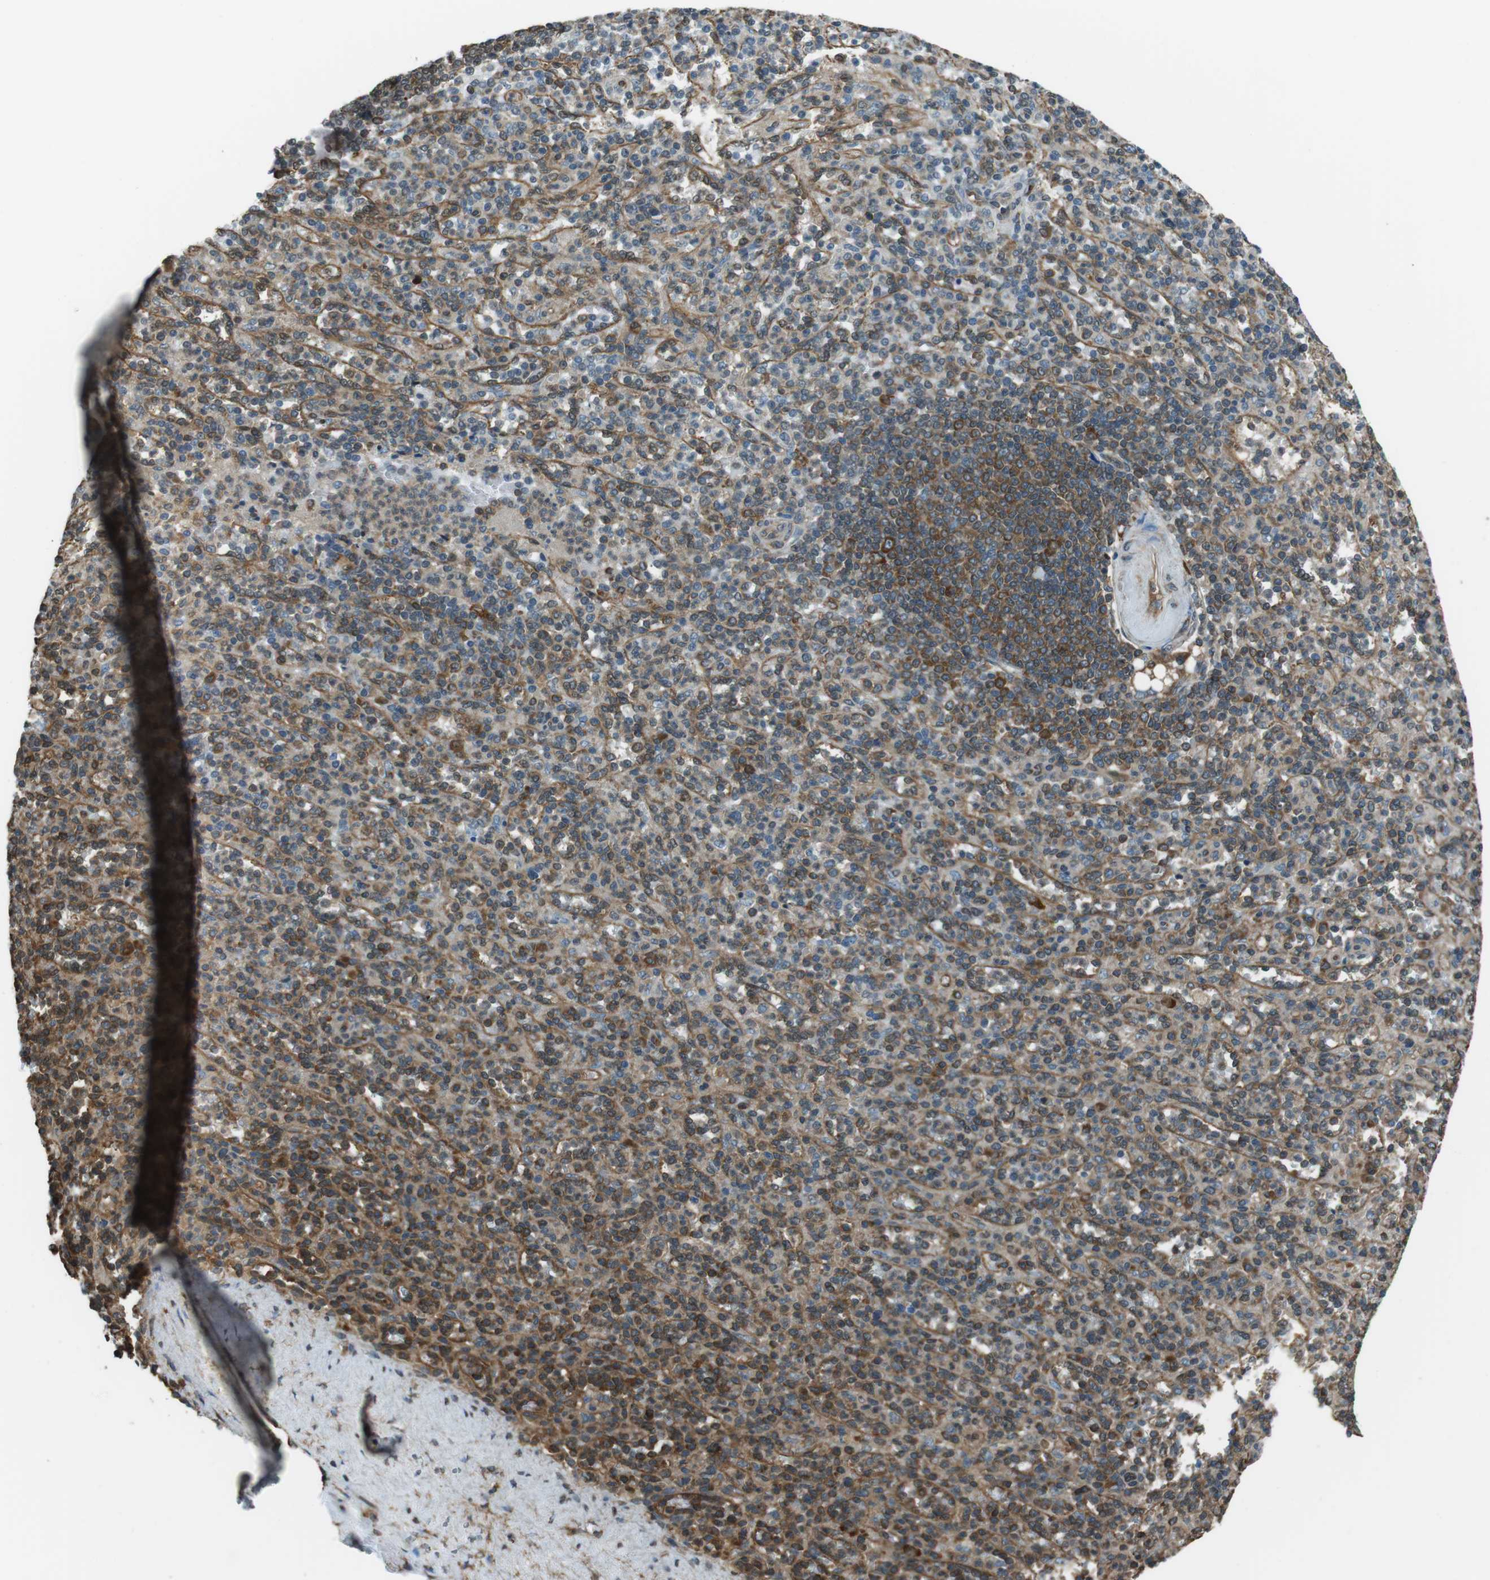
{"staining": {"intensity": "moderate", "quantity": ">75%", "location": "cytoplasmic/membranous"}, "tissue": "spleen", "cell_type": "Cells in red pulp", "image_type": "normal", "snomed": [{"axis": "morphology", "description": "Normal tissue, NOS"}, {"axis": "topography", "description": "Spleen"}], "caption": "There is medium levels of moderate cytoplasmic/membranous expression in cells in red pulp of unremarkable spleen, as demonstrated by immunohistochemical staining (brown color).", "gene": "PA2G4", "patient": {"sex": "female", "age": 74}}